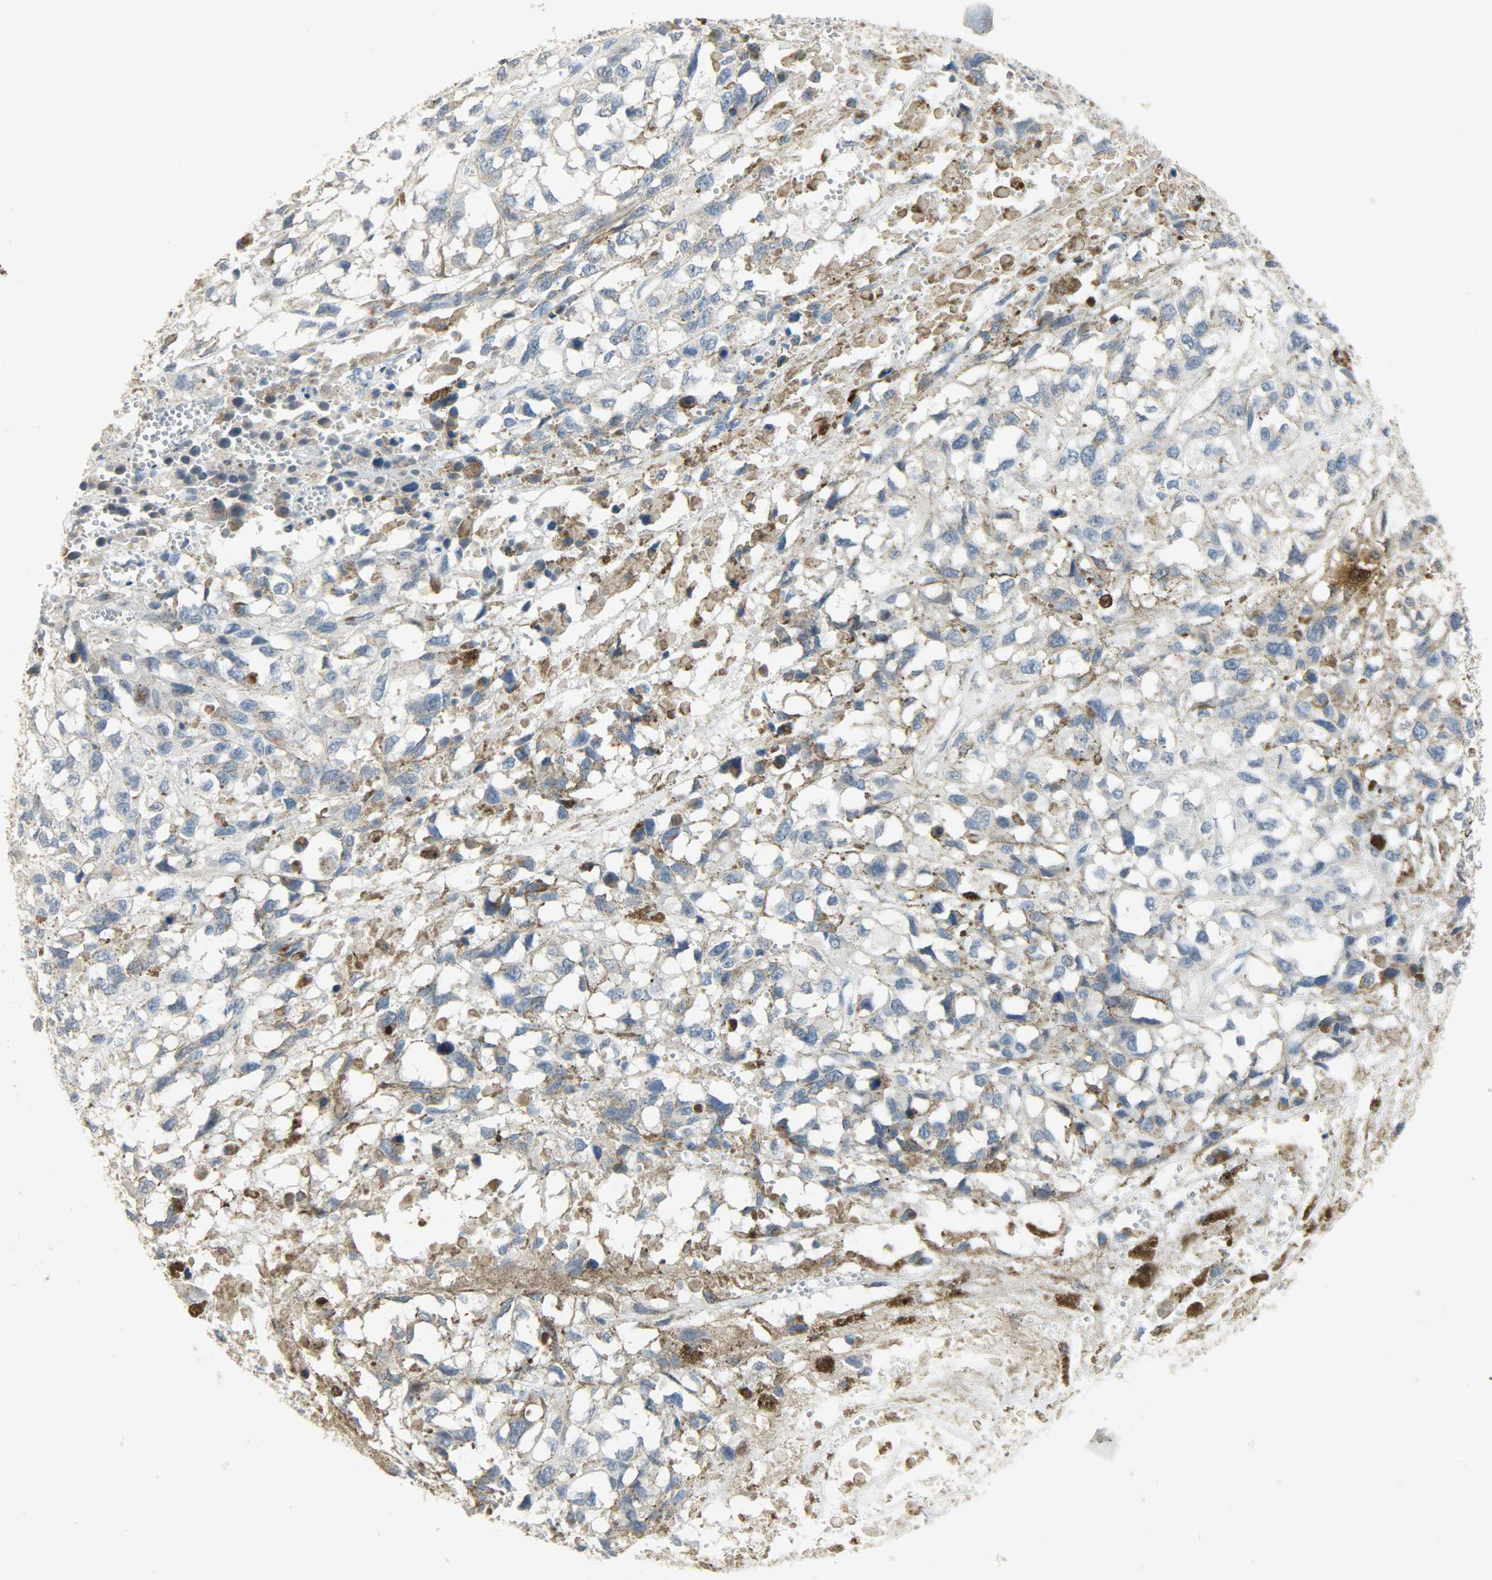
{"staining": {"intensity": "negative", "quantity": "none", "location": "none"}, "tissue": "melanoma", "cell_type": "Tumor cells", "image_type": "cancer", "snomed": [{"axis": "morphology", "description": "Malignant melanoma, Metastatic site"}, {"axis": "topography", "description": "Lymph node"}], "caption": "Tumor cells show no significant staining in melanoma.", "gene": "DNAJB6", "patient": {"sex": "male", "age": 59}}